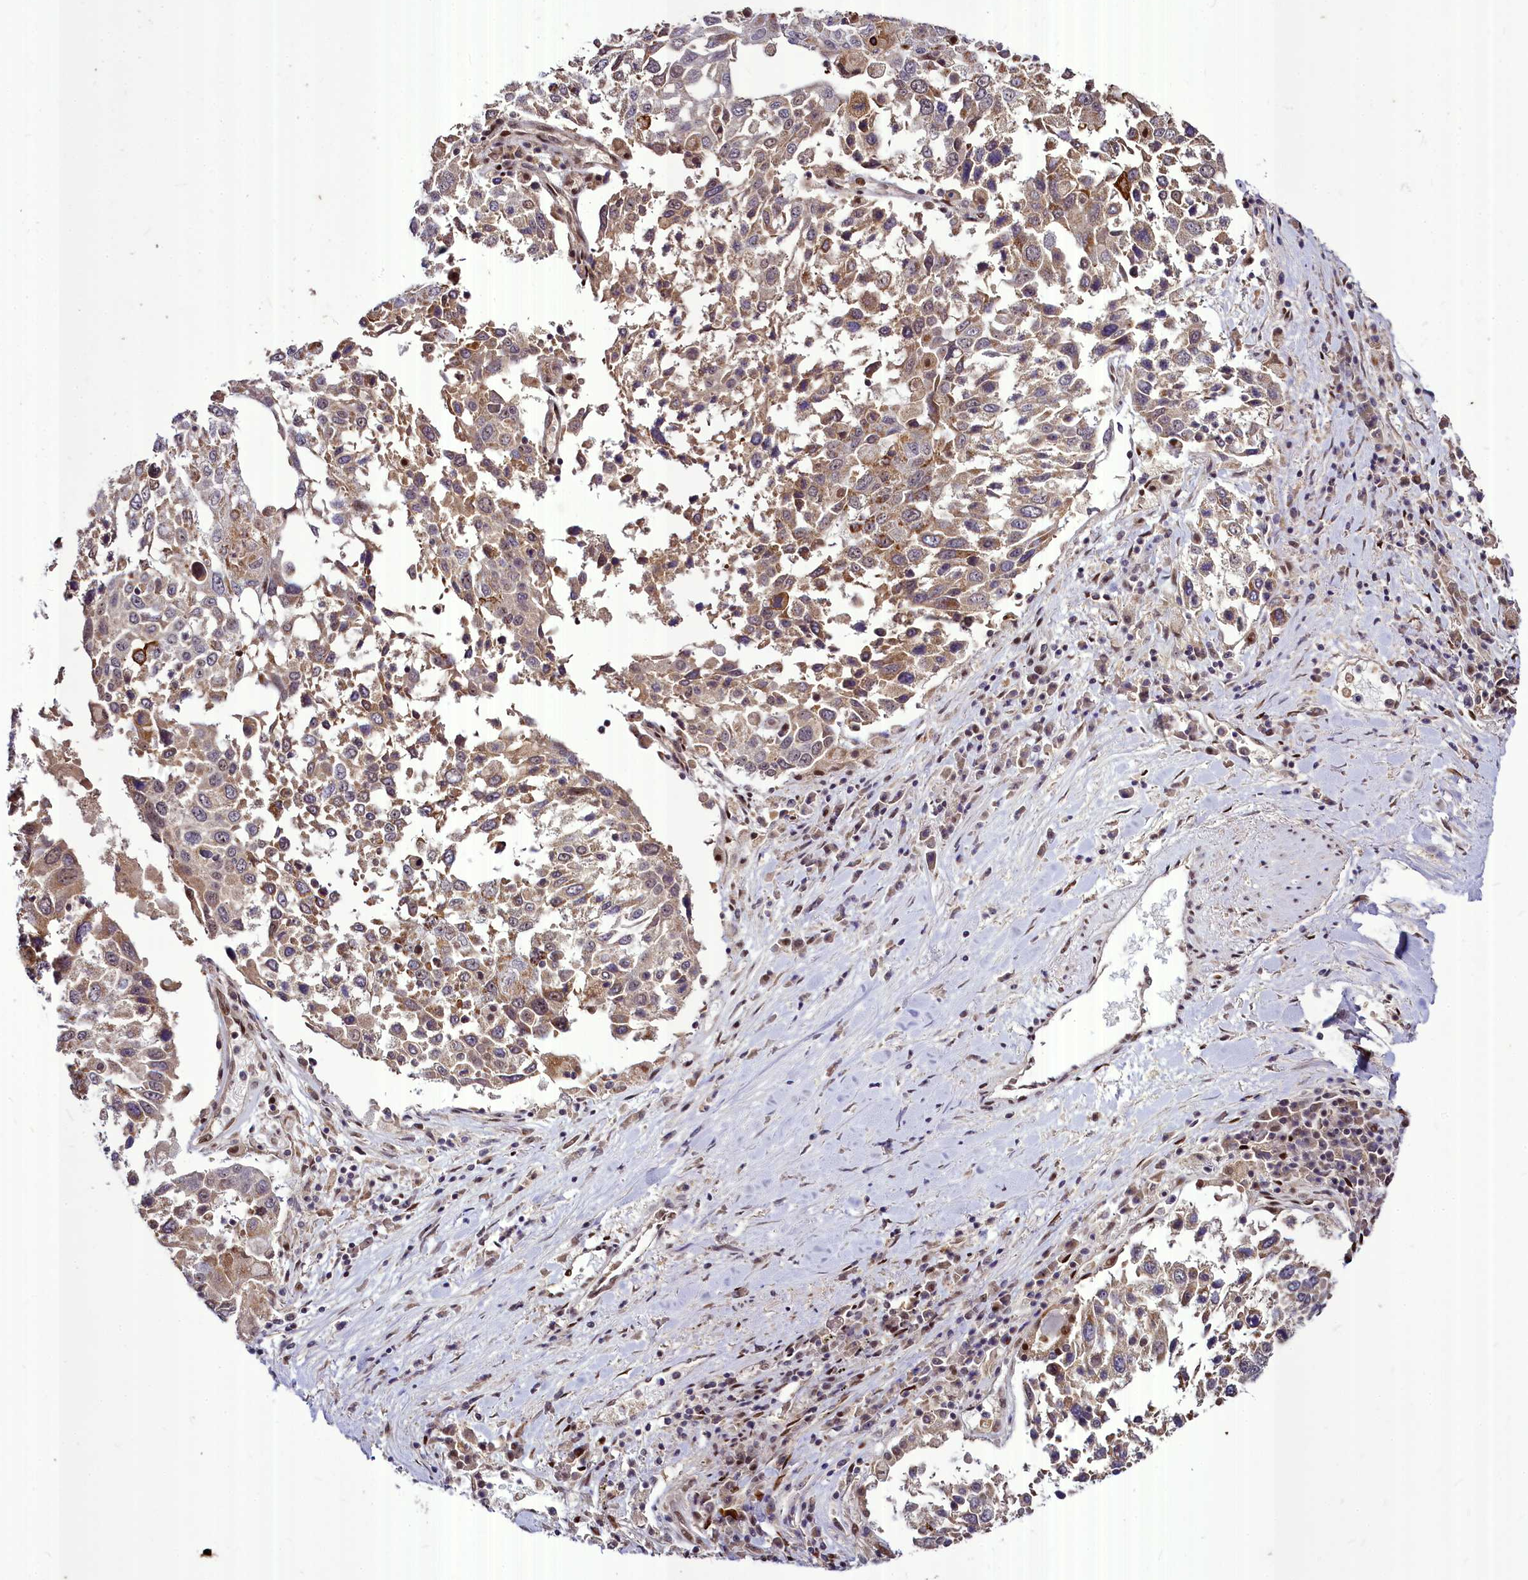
{"staining": {"intensity": "moderate", "quantity": "<25%", "location": "cytoplasmic/membranous"}, "tissue": "lung cancer", "cell_type": "Tumor cells", "image_type": "cancer", "snomed": [{"axis": "morphology", "description": "Squamous cell carcinoma, NOS"}, {"axis": "topography", "description": "Lung"}], "caption": "This is an image of immunohistochemistry staining of lung cancer (squamous cell carcinoma), which shows moderate staining in the cytoplasmic/membranous of tumor cells.", "gene": "MAML2", "patient": {"sex": "male", "age": 65}}